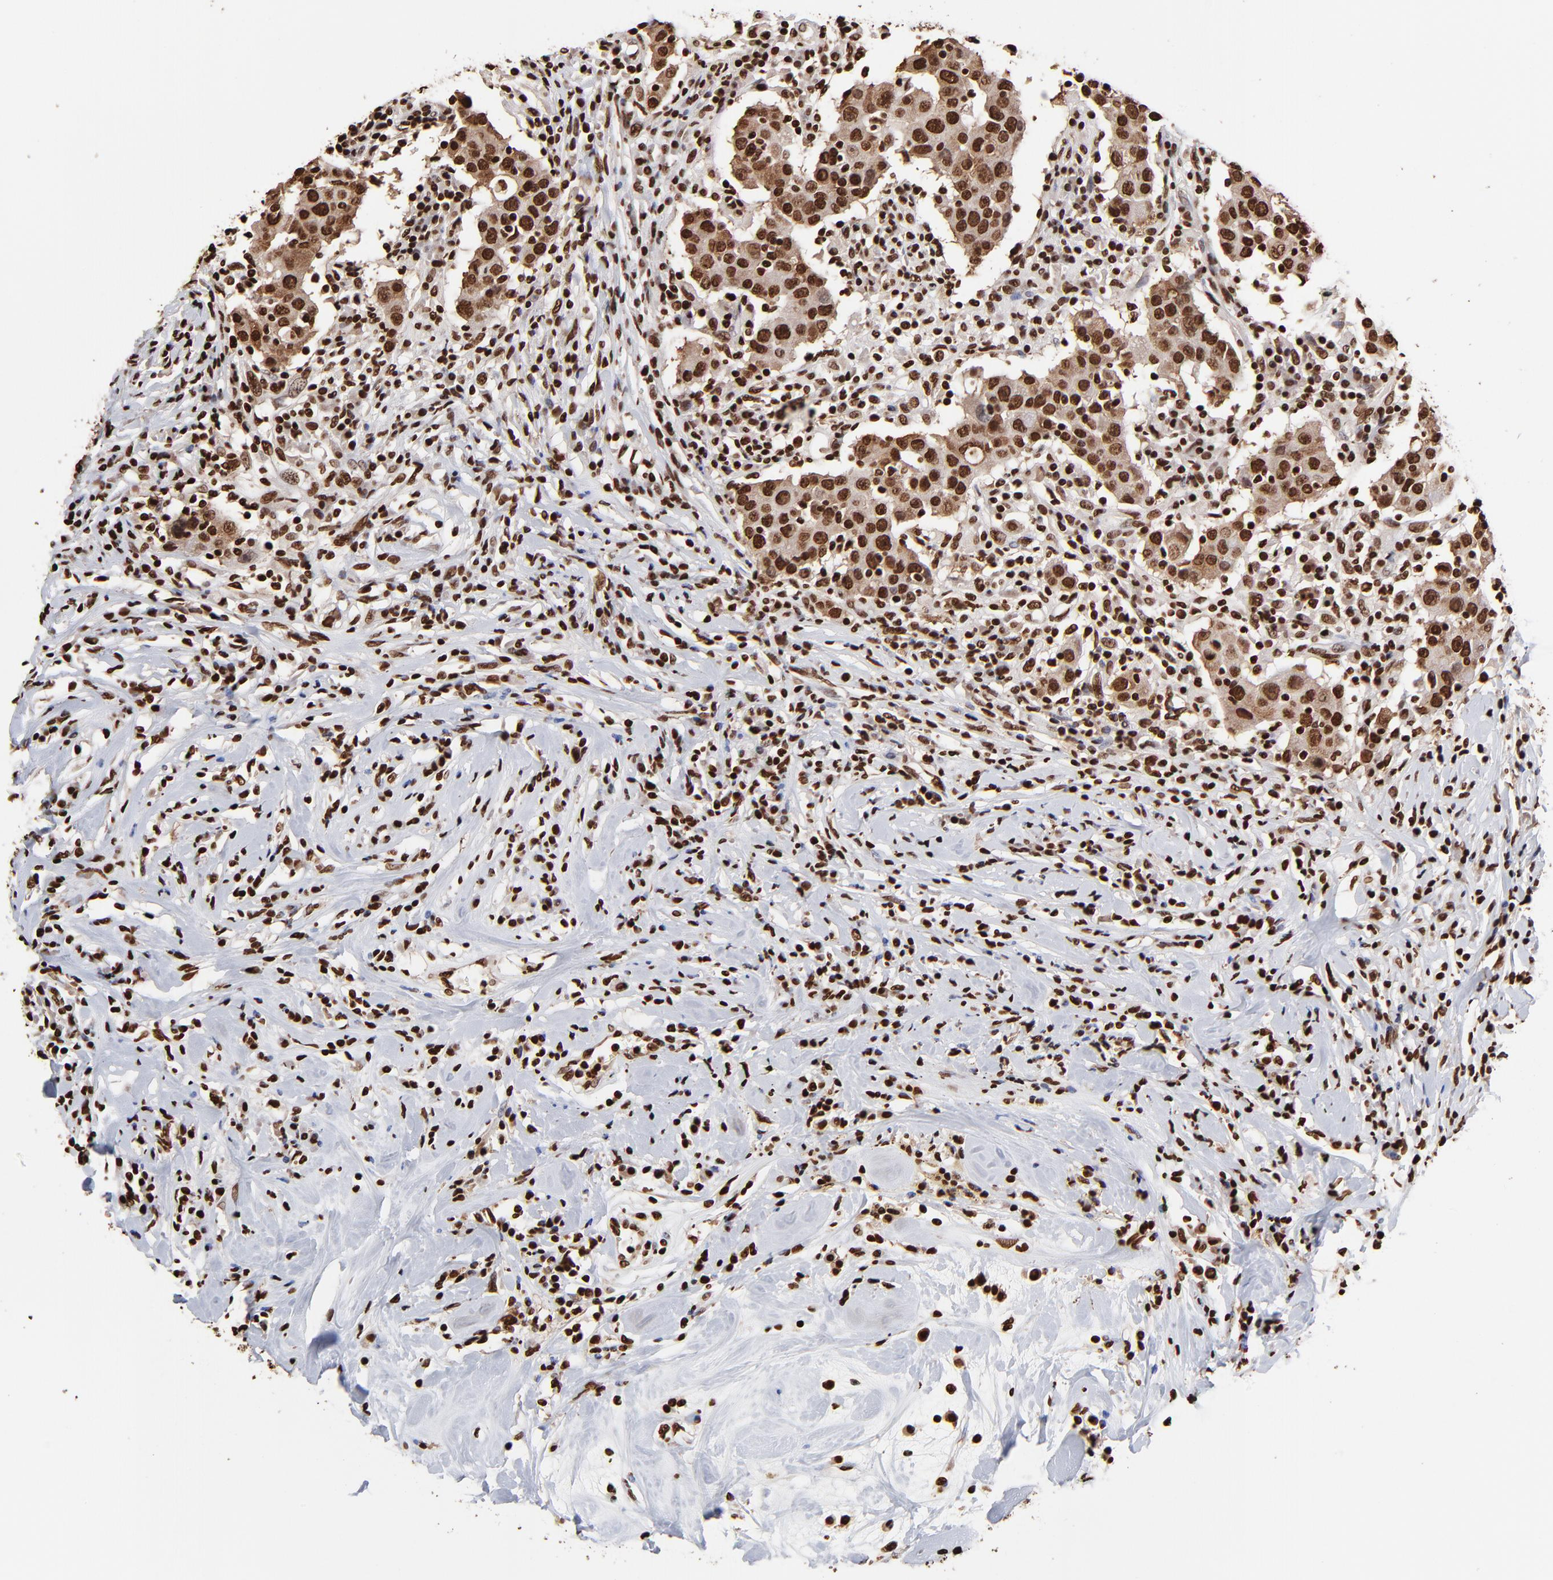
{"staining": {"intensity": "strong", "quantity": ">75%", "location": "cytoplasmic/membranous,nuclear"}, "tissue": "breast cancer", "cell_type": "Tumor cells", "image_type": "cancer", "snomed": [{"axis": "morphology", "description": "Duct carcinoma"}, {"axis": "topography", "description": "Breast"}], "caption": "Protein expression analysis of breast infiltrating ductal carcinoma shows strong cytoplasmic/membranous and nuclear positivity in approximately >75% of tumor cells.", "gene": "ZNF544", "patient": {"sex": "female", "age": 27}}